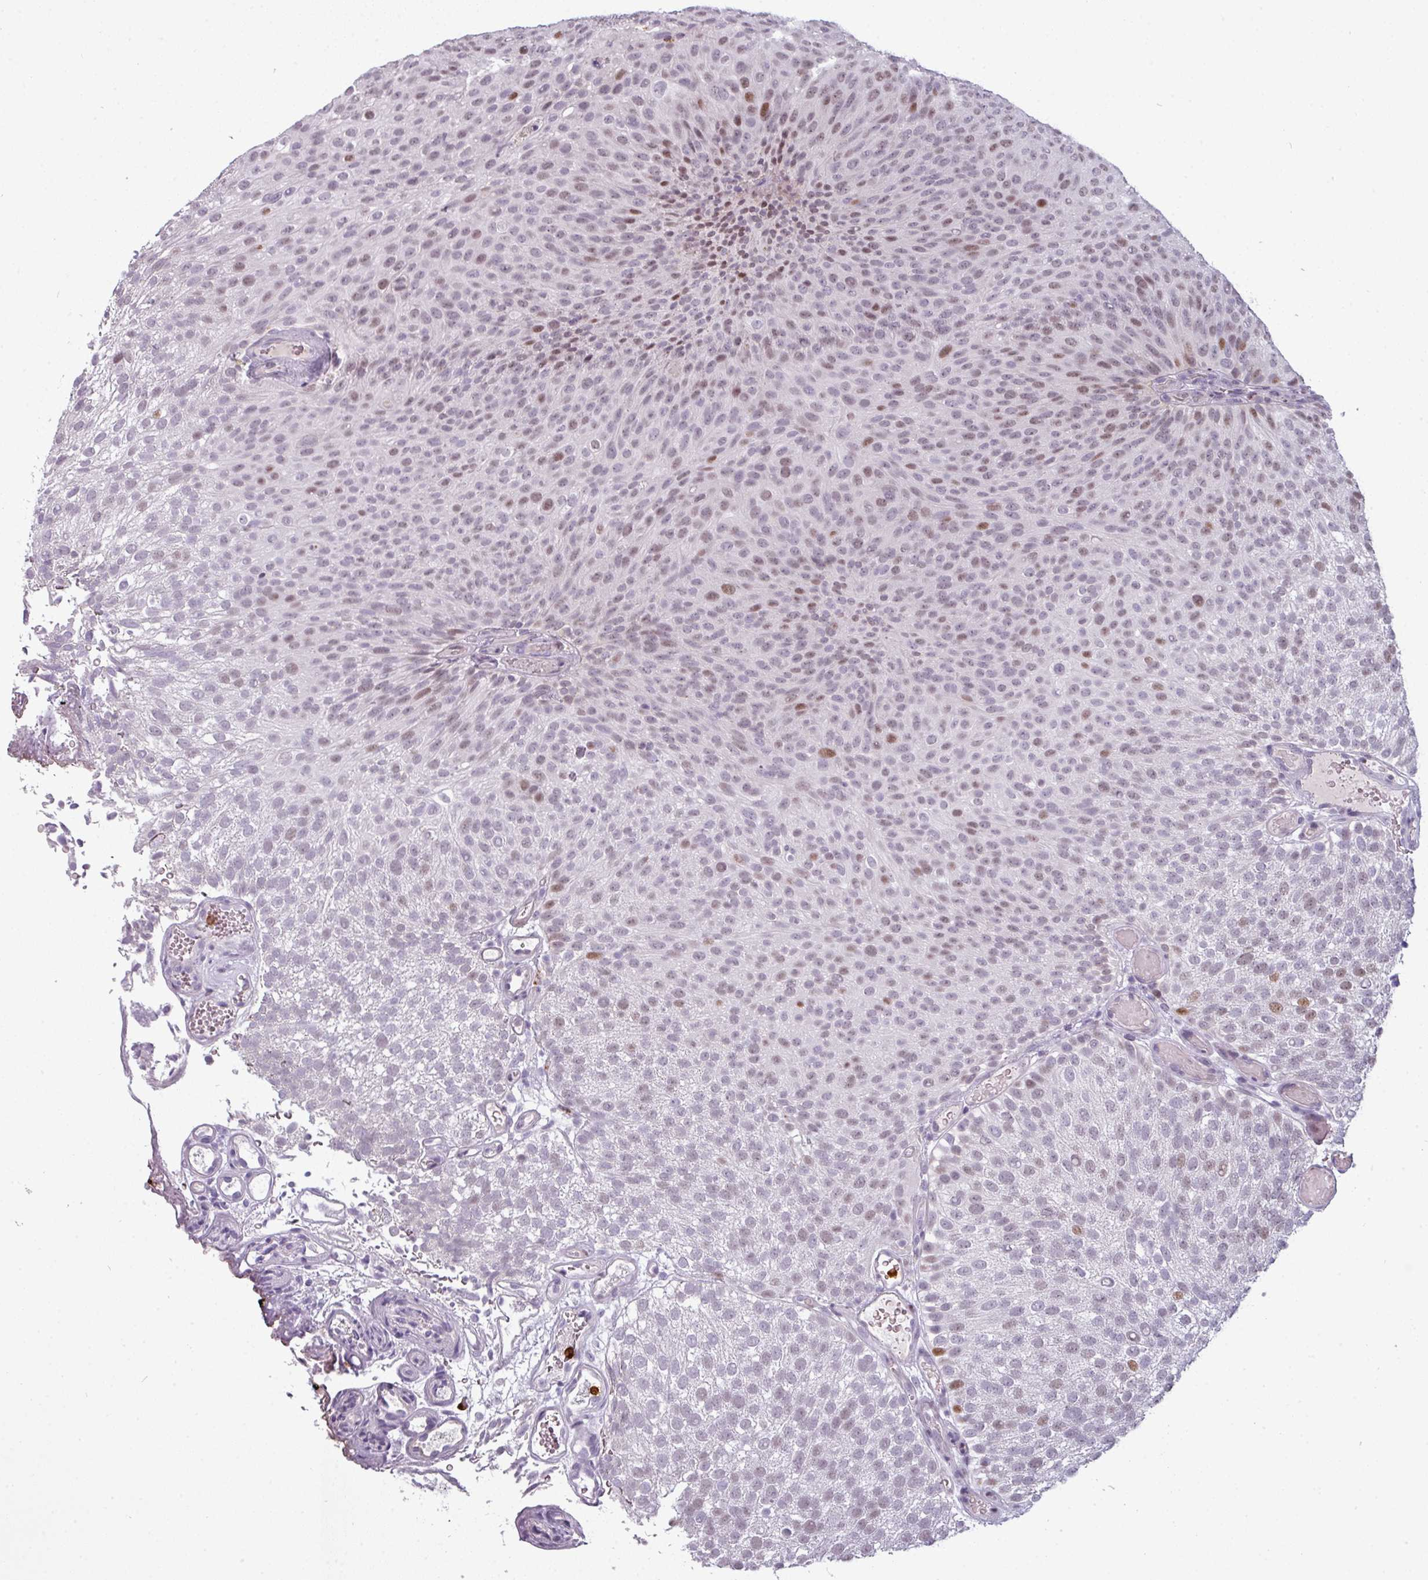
{"staining": {"intensity": "weak", "quantity": "<25%", "location": "nuclear"}, "tissue": "urothelial cancer", "cell_type": "Tumor cells", "image_type": "cancer", "snomed": [{"axis": "morphology", "description": "Urothelial carcinoma, Low grade"}, {"axis": "topography", "description": "Urinary bladder"}], "caption": "Immunohistochemistry of human urothelial cancer shows no expression in tumor cells. (DAB (3,3'-diaminobenzidine) immunohistochemistry (IHC) with hematoxylin counter stain).", "gene": "TMEFF1", "patient": {"sex": "male", "age": 78}}